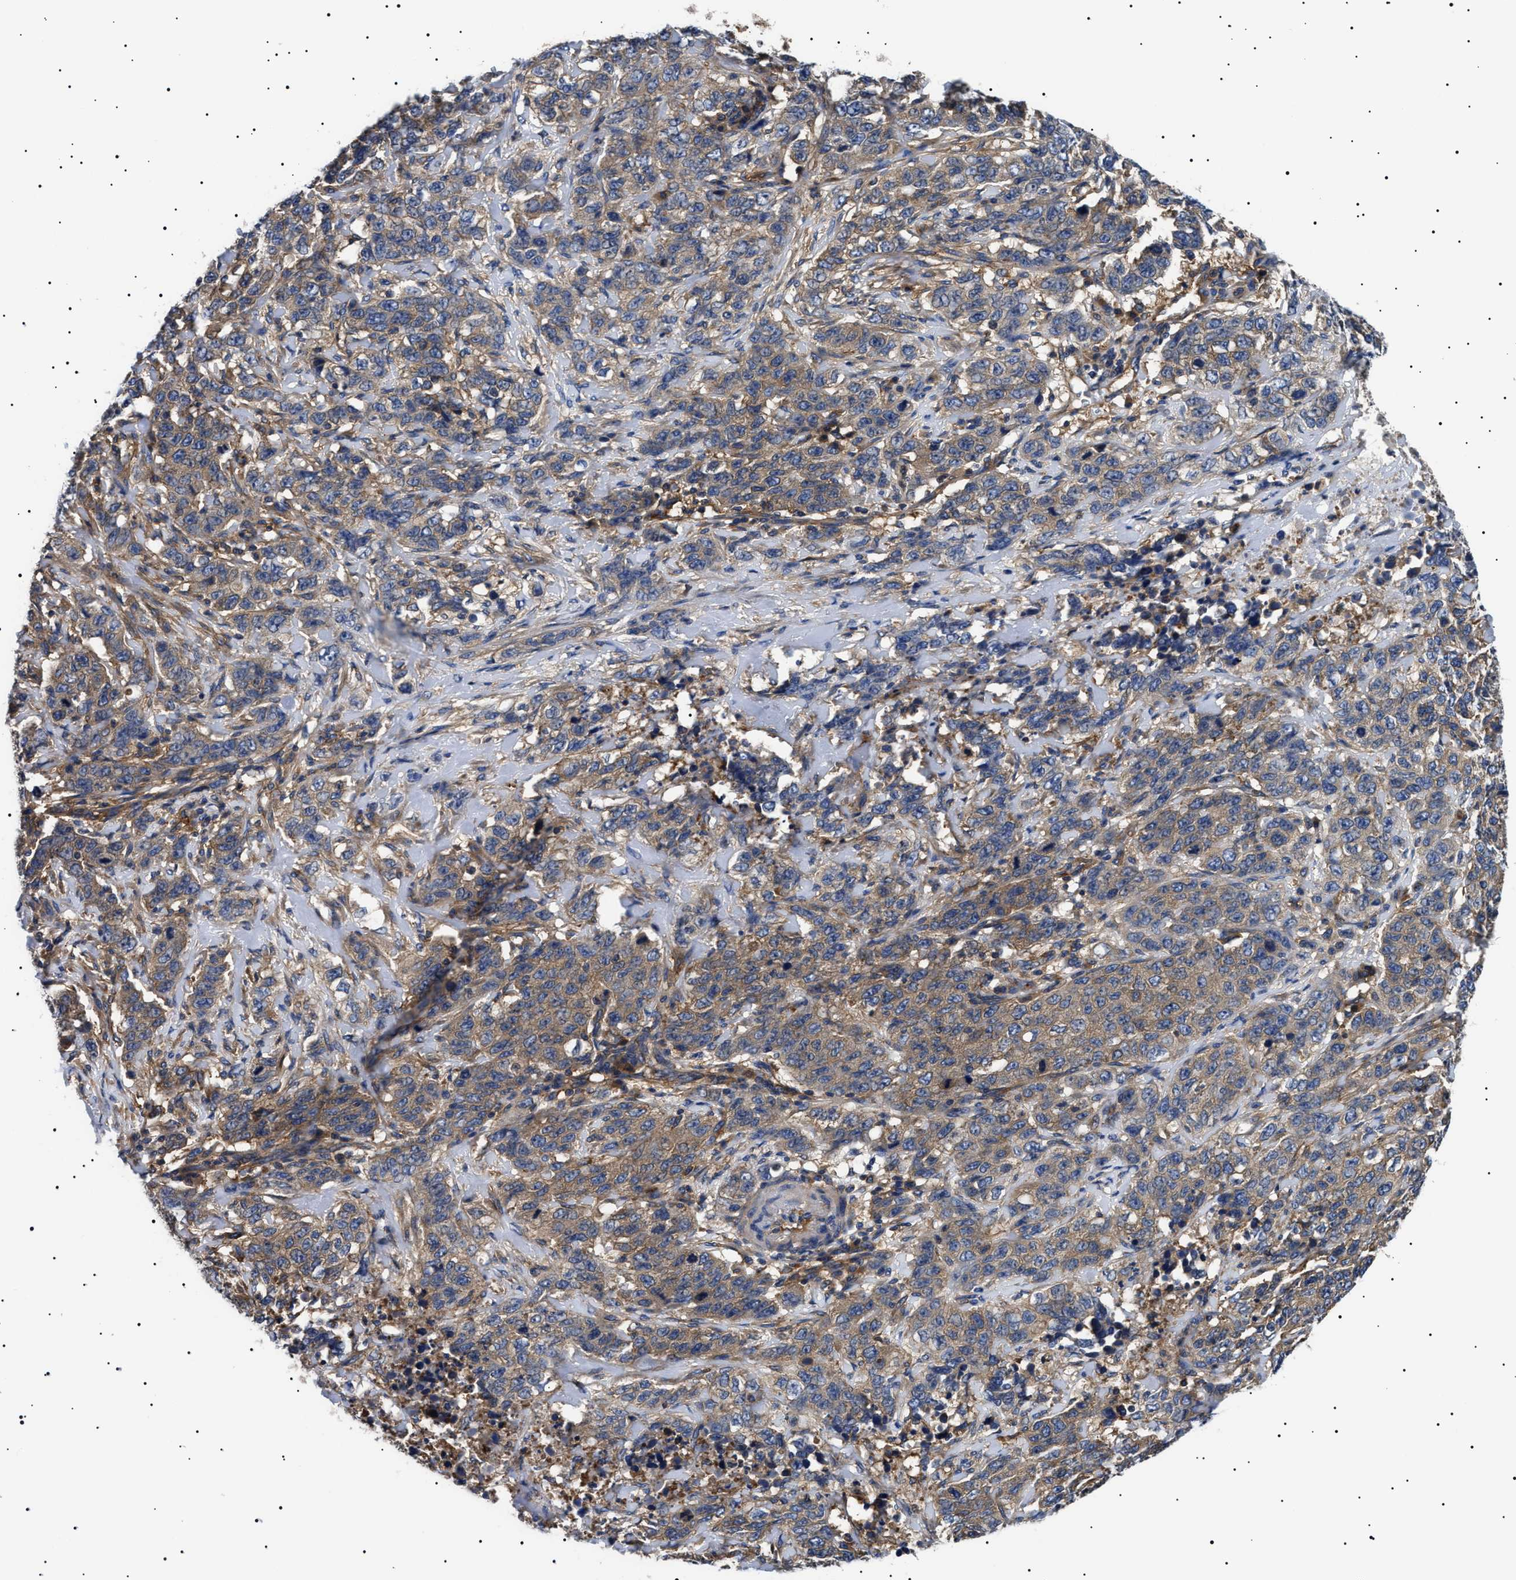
{"staining": {"intensity": "moderate", "quantity": ">75%", "location": "cytoplasmic/membranous"}, "tissue": "stomach cancer", "cell_type": "Tumor cells", "image_type": "cancer", "snomed": [{"axis": "morphology", "description": "Adenocarcinoma, NOS"}, {"axis": "topography", "description": "Stomach"}], "caption": "The histopathology image reveals immunohistochemical staining of stomach cancer (adenocarcinoma). There is moderate cytoplasmic/membranous positivity is identified in about >75% of tumor cells.", "gene": "TPP2", "patient": {"sex": "male", "age": 48}}